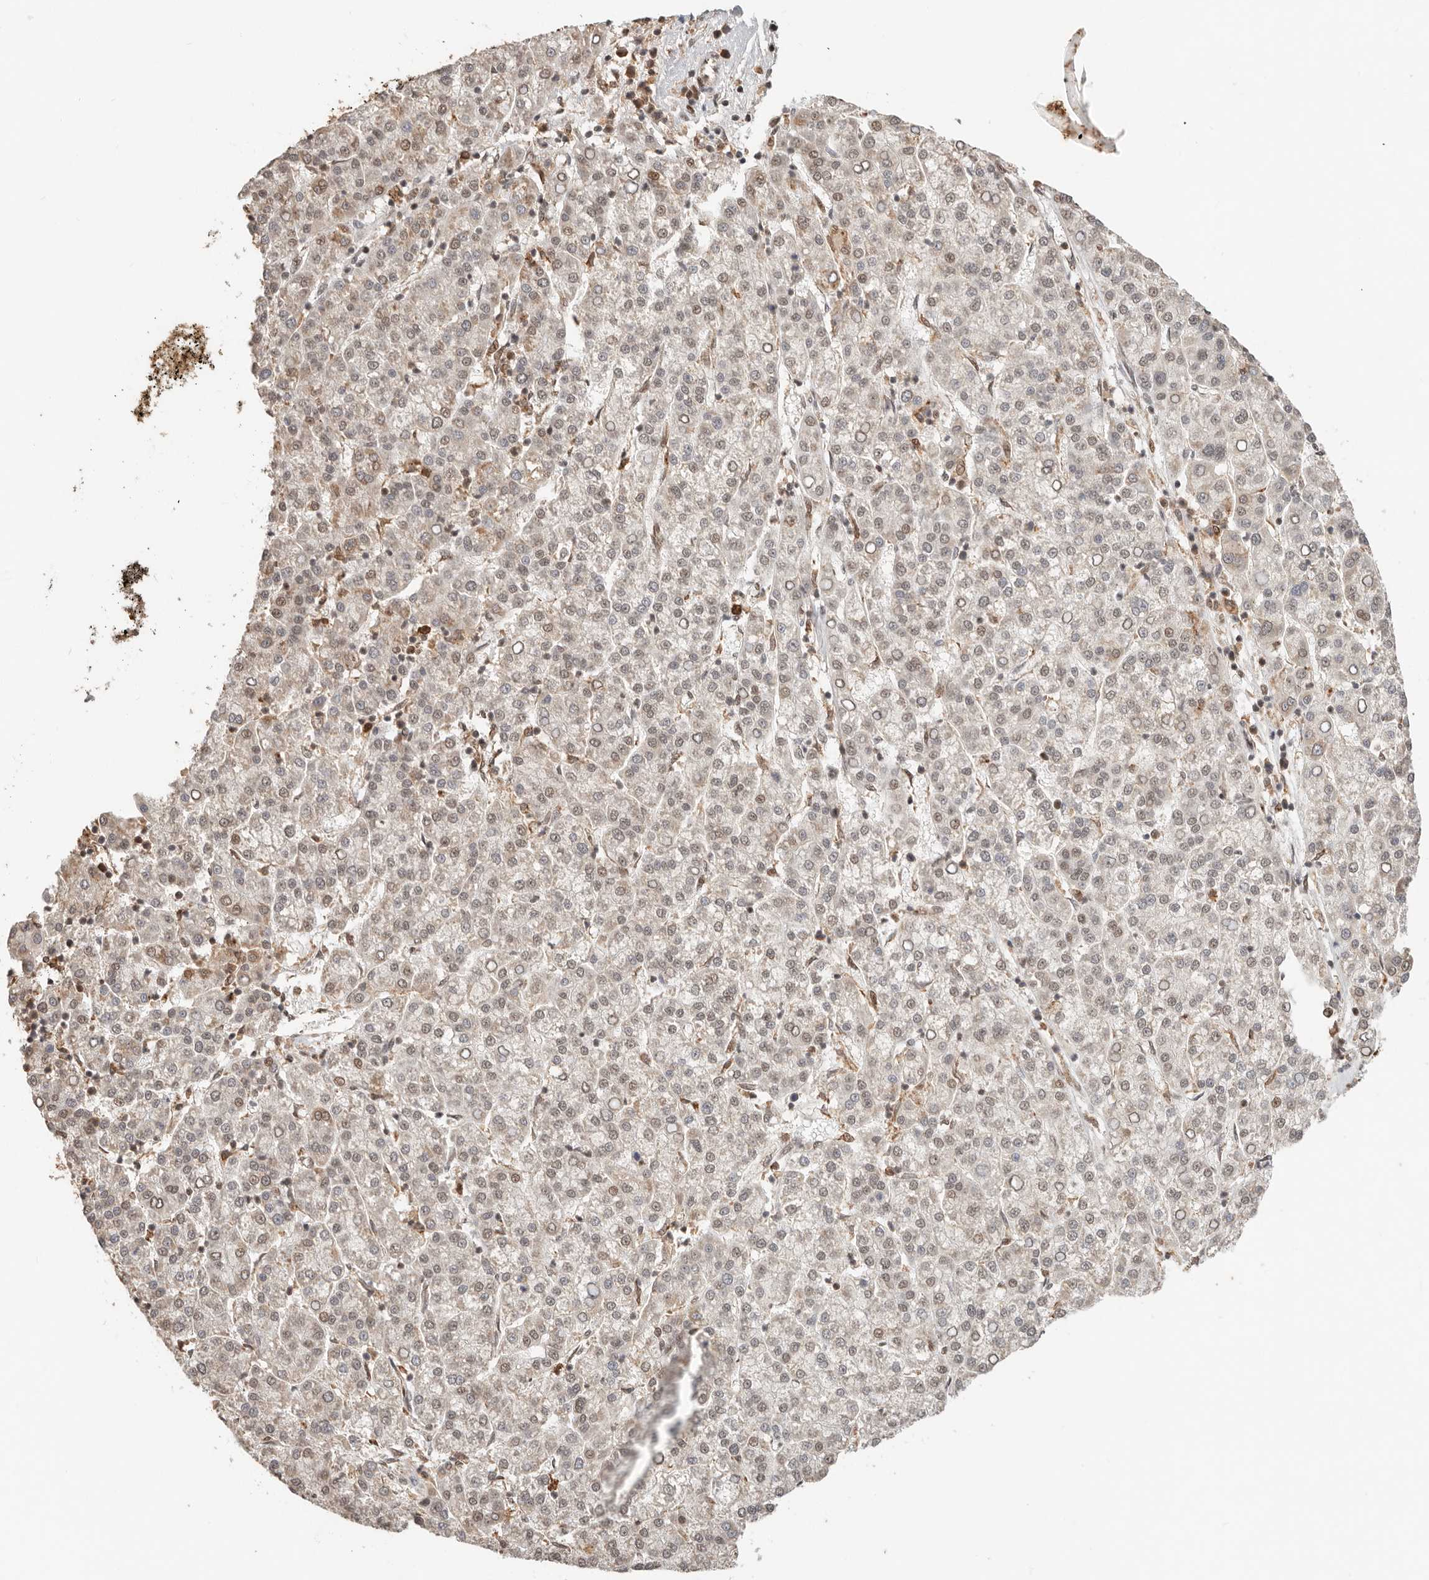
{"staining": {"intensity": "weak", "quantity": "25%-75%", "location": "nuclear"}, "tissue": "liver cancer", "cell_type": "Tumor cells", "image_type": "cancer", "snomed": [{"axis": "morphology", "description": "Carcinoma, Hepatocellular, NOS"}, {"axis": "topography", "description": "Liver"}], "caption": "IHC of liver cancer reveals low levels of weak nuclear positivity in about 25%-75% of tumor cells.", "gene": "NPAS2", "patient": {"sex": "female", "age": 58}}